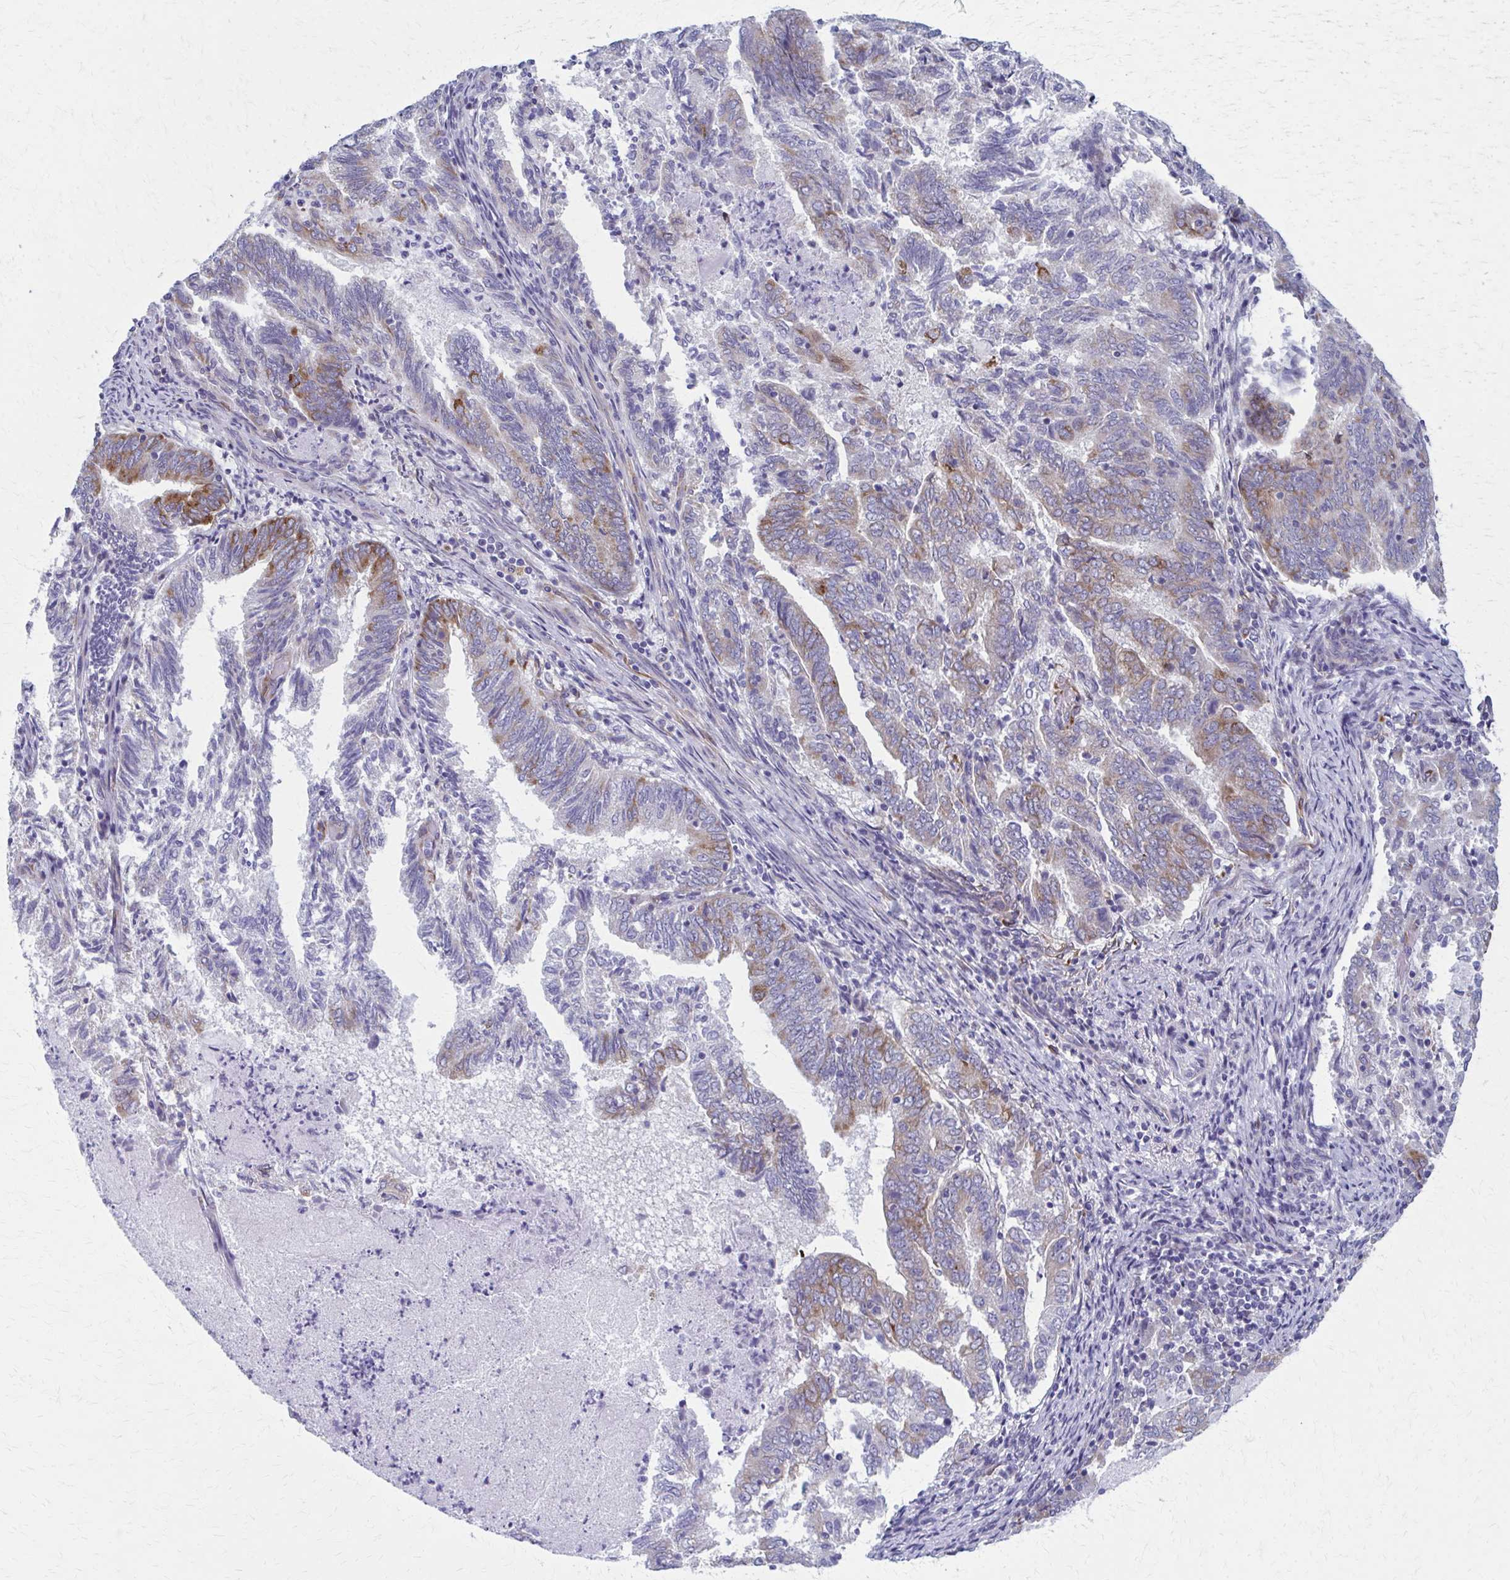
{"staining": {"intensity": "moderate", "quantity": "25%-75%", "location": "cytoplasmic/membranous"}, "tissue": "endometrial cancer", "cell_type": "Tumor cells", "image_type": "cancer", "snomed": [{"axis": "morphology", "description": "Adenocarcinoma, NOS"}, {"axis": "topography", "description": "Endometrium"}], "caption": "Endometrial adenocarcinoma stained with immunohistochemistry (IHC) demonstrates moderate cytoplasmic/membranous positivity in about 25%-75% of tumor cells. (IHC, brightfield microscopy, high magnification).", "gene": "SPATS2L", "patient": {"sex": "female", "age": 80}}